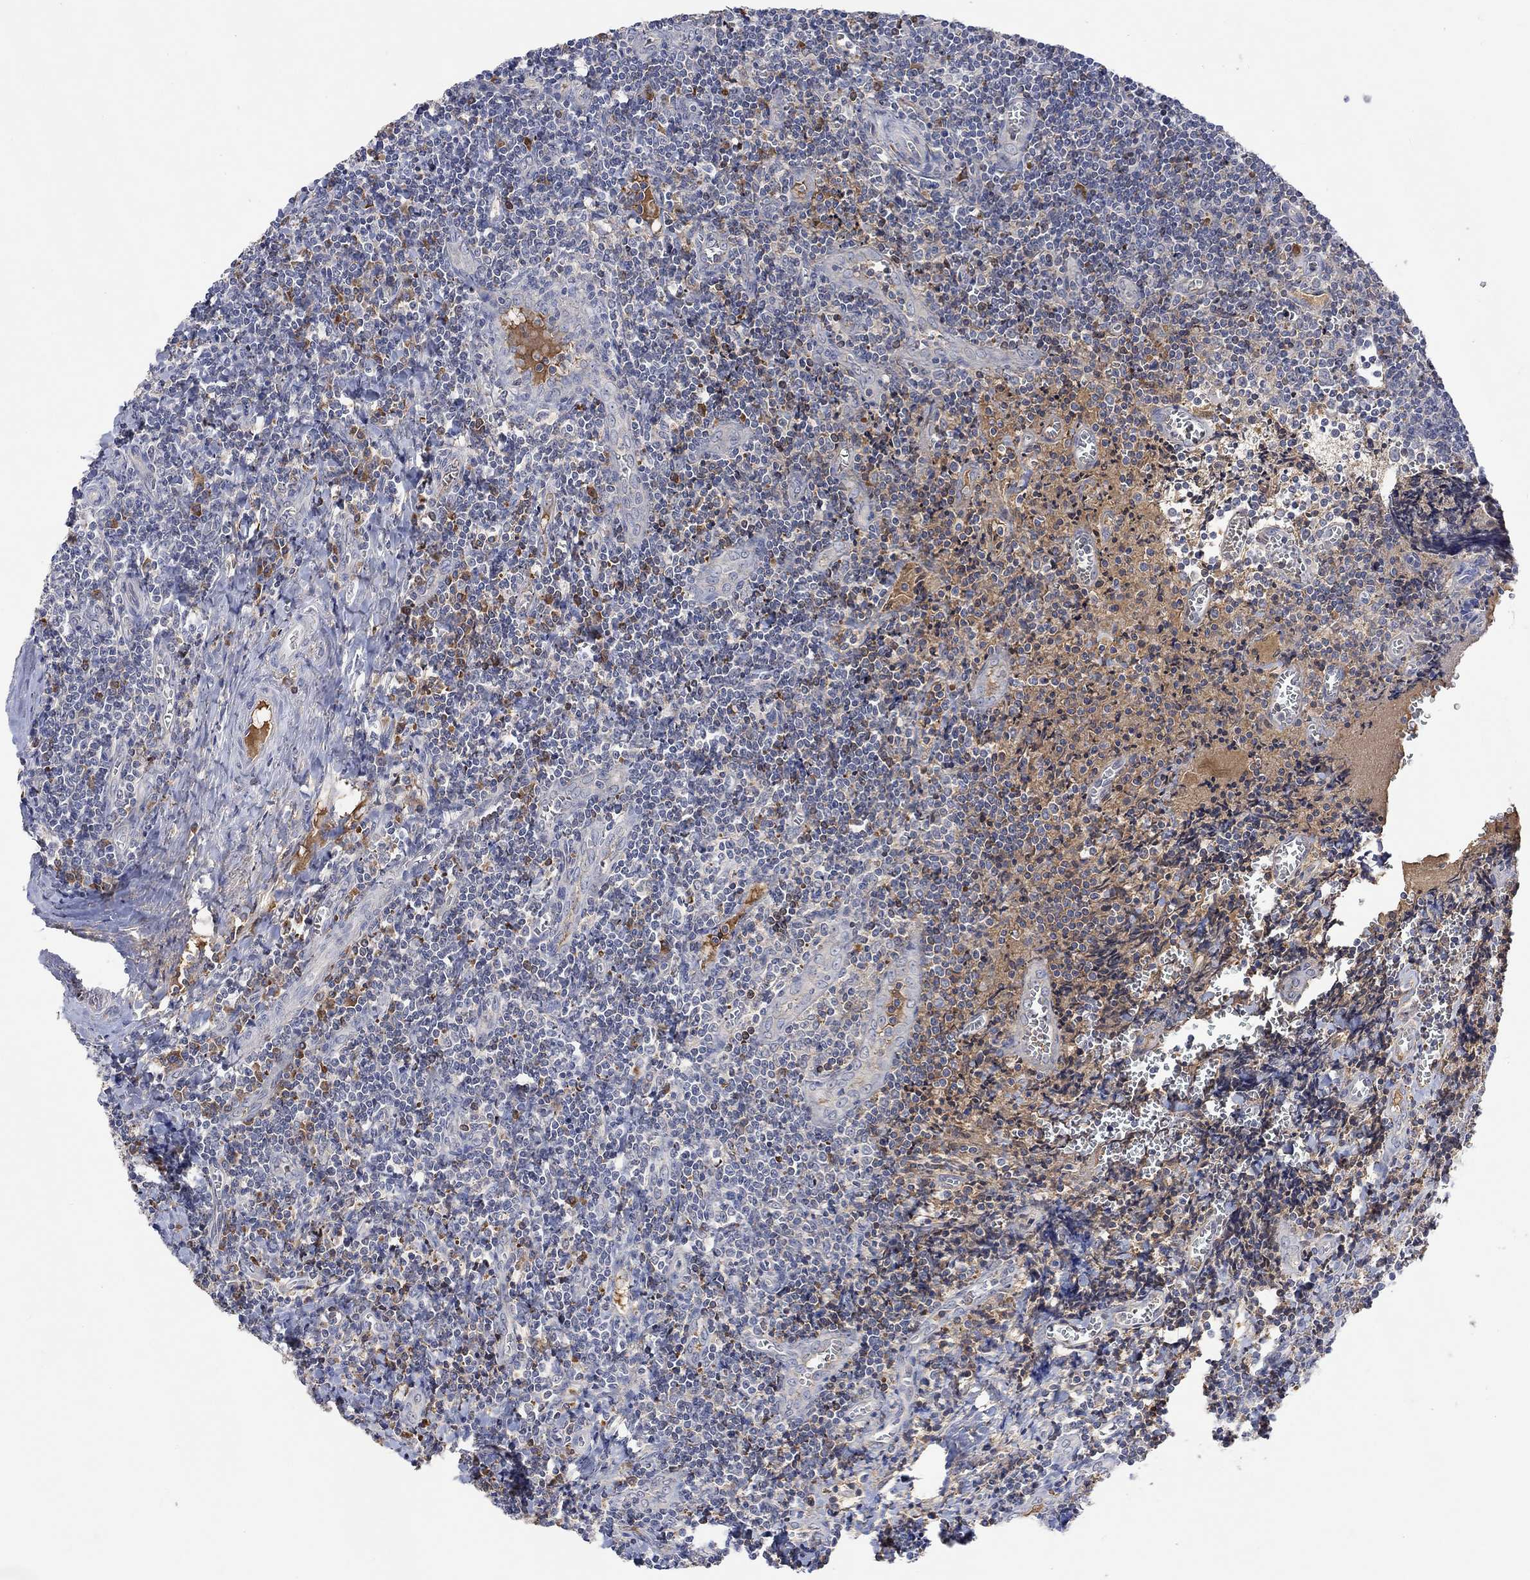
{"staining": {"intensity": "strong", "quantity": "<25%", "location": "cytoplasmic/membranous"}, "tissue": "tonsil", "cell_type": "Germinal center cells", "image_type": "normal", "snomed": [{"axis": "morphology", "description": "Normal tissue, NOS"}, {"axis": "morphology", "description": "Inflammation, NOS"}, {"axis": "topography", "description": "Tonsil"}], "caption": "Tonsil stained with DAB immunohistochemistry exhibits medium levels of strong cytoplasmic/membranous expression in approximately <25% of germinal center cells. (brown staining indicates protein expression, while blue staining denotes nuclei).", "gene": "MSTN", "patient": {"sex": "female", "age": 31}}